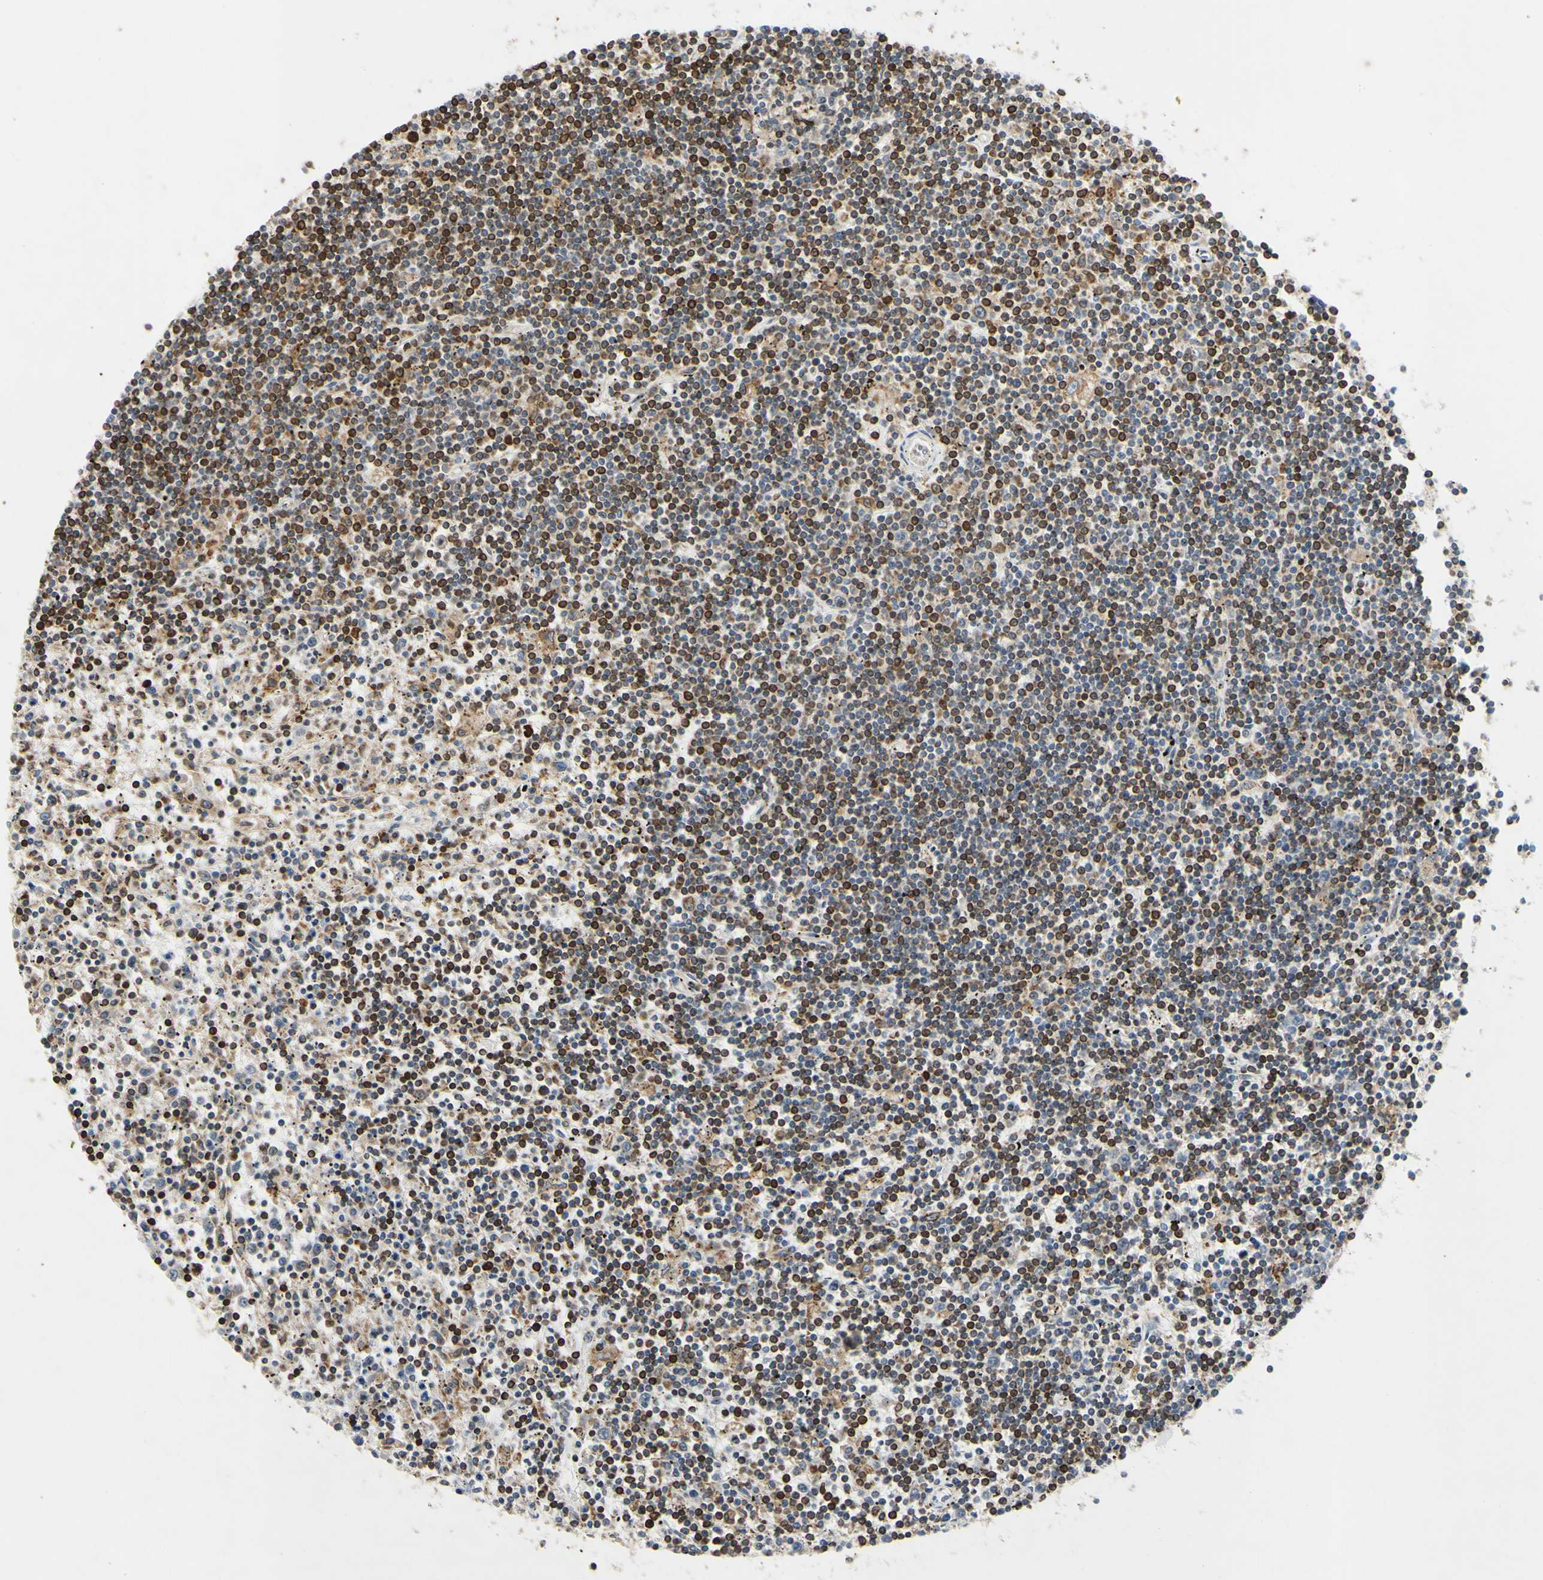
{"staining": {"intensity": "strong", "quantity": "25%-75%", "location": "cytoplasmic/membranous"}, "tissue": "lymphoma", "cell_type": "Tumor cells", "image_type": "cancer", "snomed": [{"axis": "morphology", "description": "Malignant lymphoma, non-Hodgkin's type, Low grade"}, {"axis": "topography", "description": "Spleen"}], "caption": "IHC of human lymphoma demonstrates high levels of strong cytoplasmic/membranous positivity in about 25%-75% of tumor cells. (Brightfield microscopy of DAB IHC at high magnification).", "gene": "PLXNA2", "patient": {"sex": "male", "age": 76}}